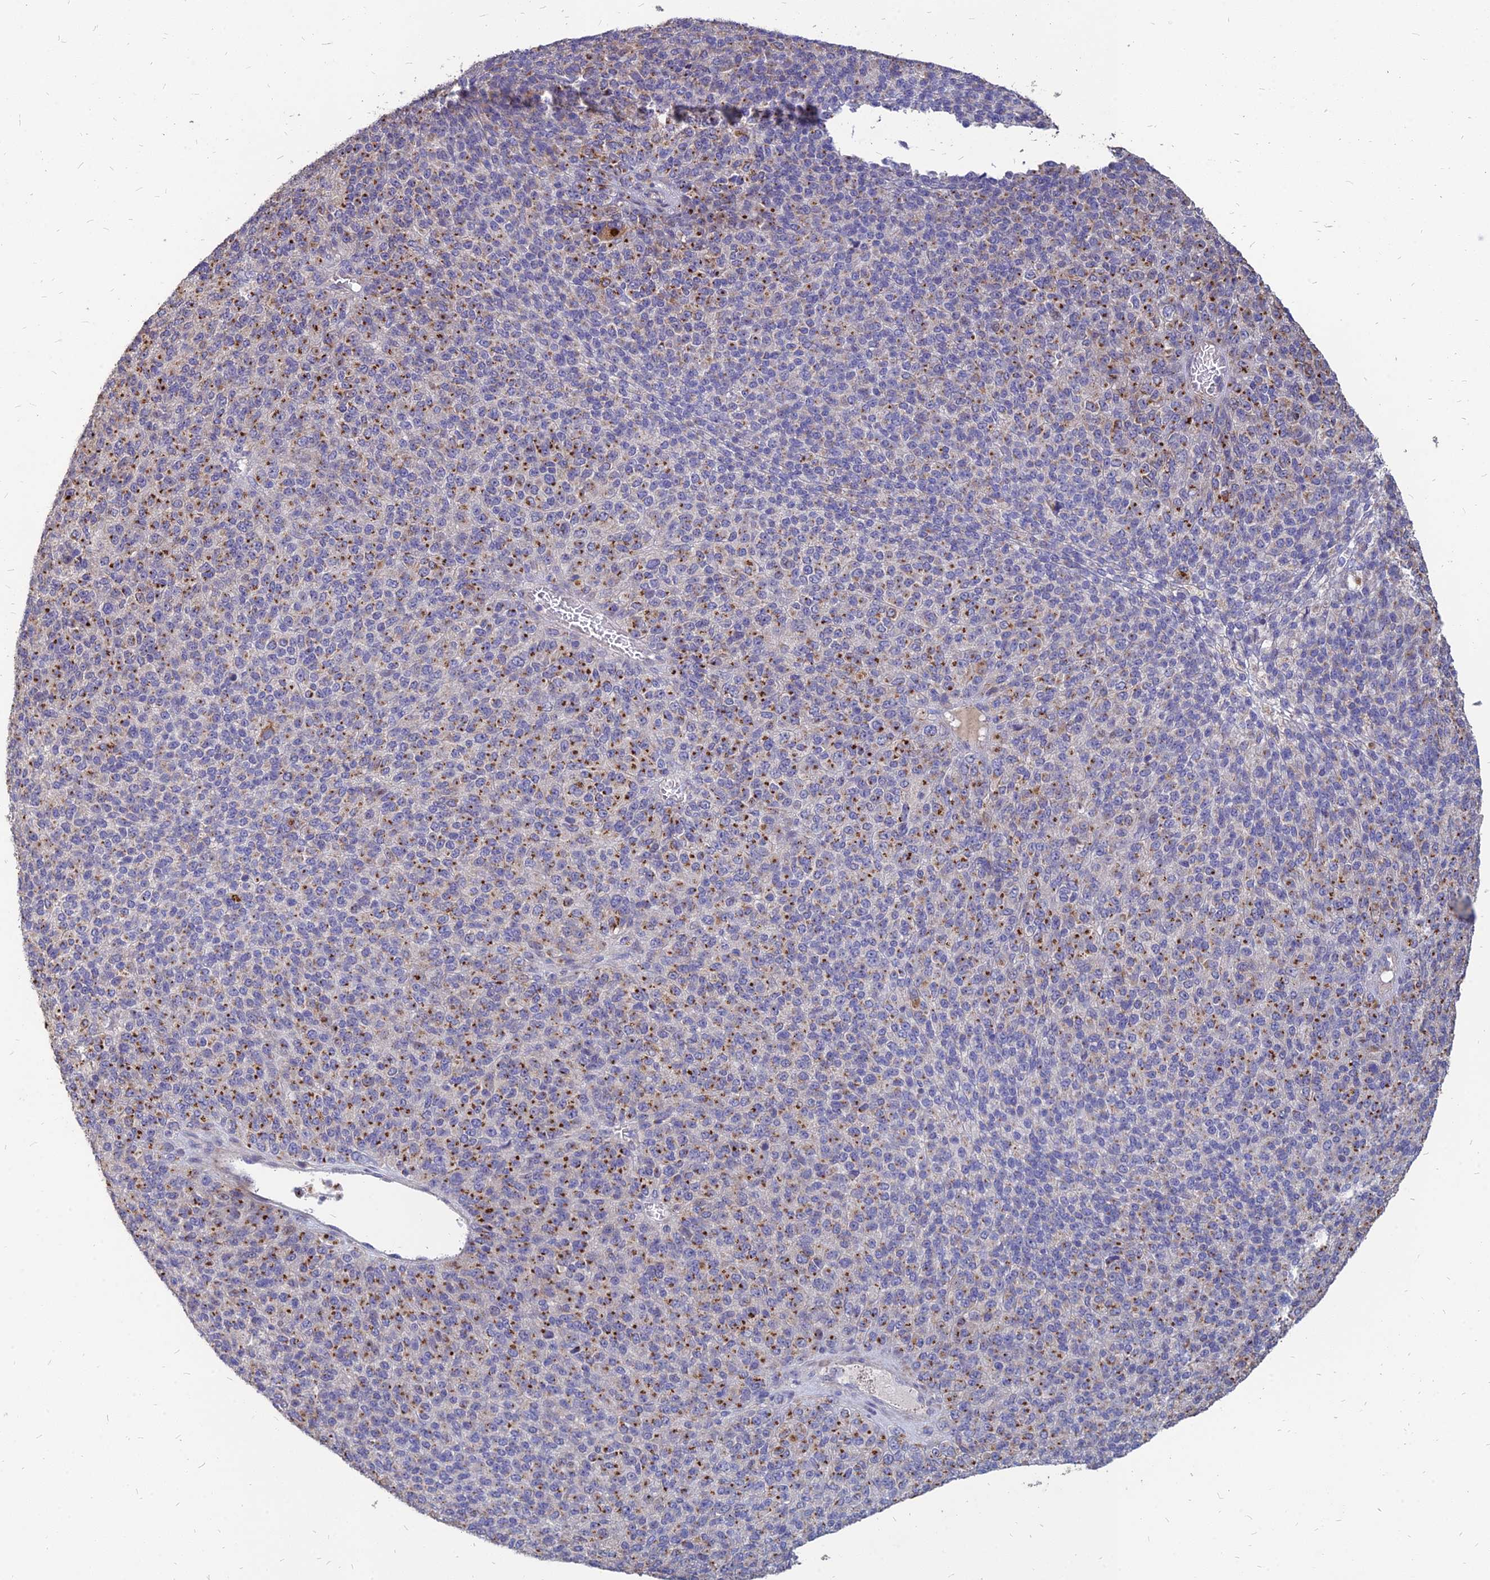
{"staining": {"intensity": "strong", "quantity": "25%-75%", "location": "cytoplasmic/membranous"}, "tissue": "melanoma", "cell_type": "Tumor cells", "image_type": "cancer", "snomed": [{"axis": "morphology", "description": "Malignant melanoma, Metastatic site"}, {"axis": "topography", "description": "Brain"}], "caption": "Protein staining of melanoma tissue demonstrates strong cytoplasmic/membranous expression in about 25%-75% of tumor cells.", "gene": "ST3GAL6", "patient": {"sex": "female", "age": 56}}